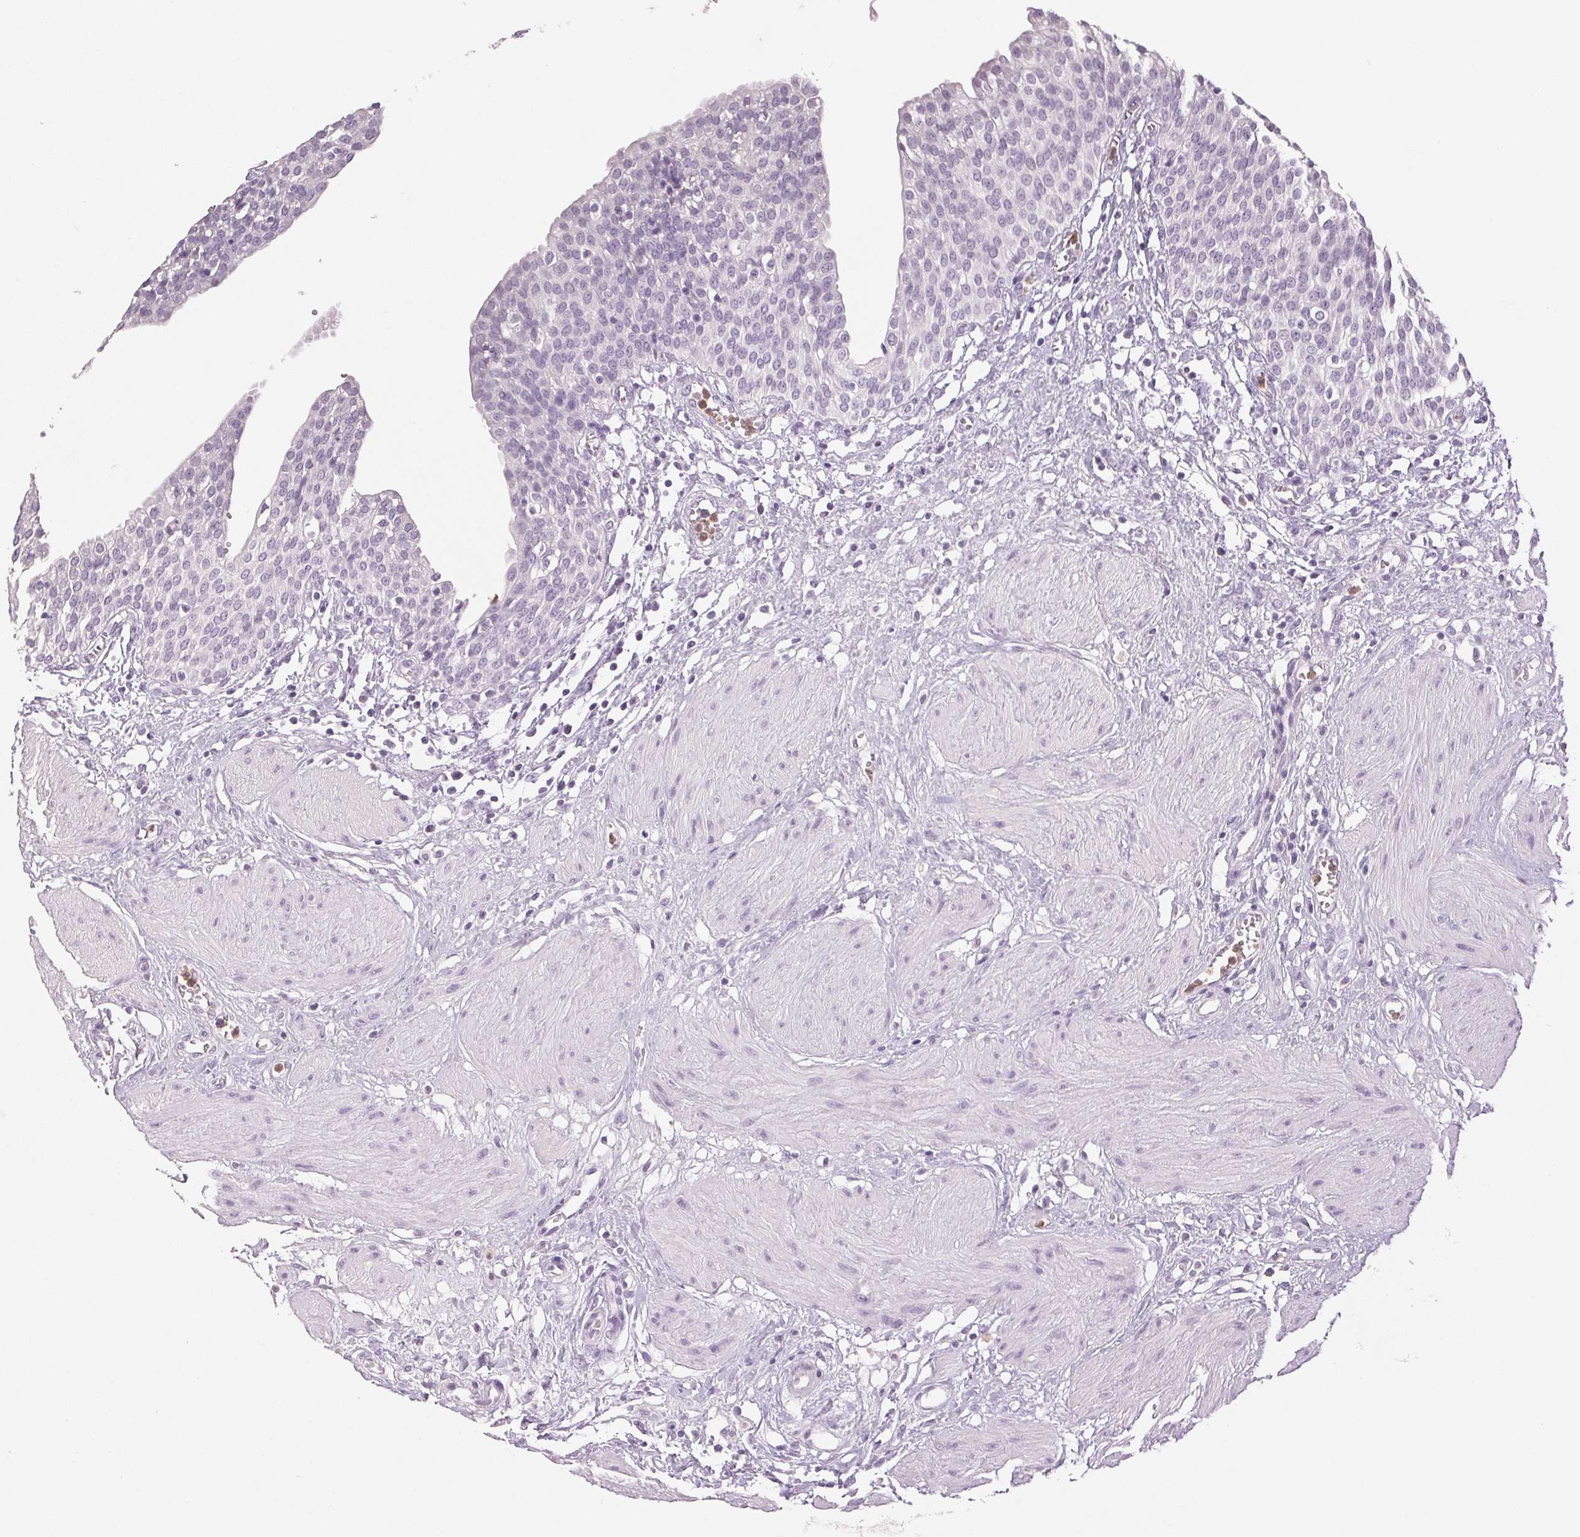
{"staining": {"intensity": "negative", "quantity": "none", "location": "none"}, "tissue": "urinary bladder", "cell_type": "Urothelial cells", "image_type": "normal", "snomed": [{"axis": "morphology", "description": "Normal tissue, NOS"}, {"axis": "topography", "description": "Urinary bladder"}], "caption": "Micrograph shows no protein expression in urothelial cells of normal urinary bladder. Nuclei are stained in blue.", "gene": "LTF", "patient": {"sex": "male", "age": 55}}